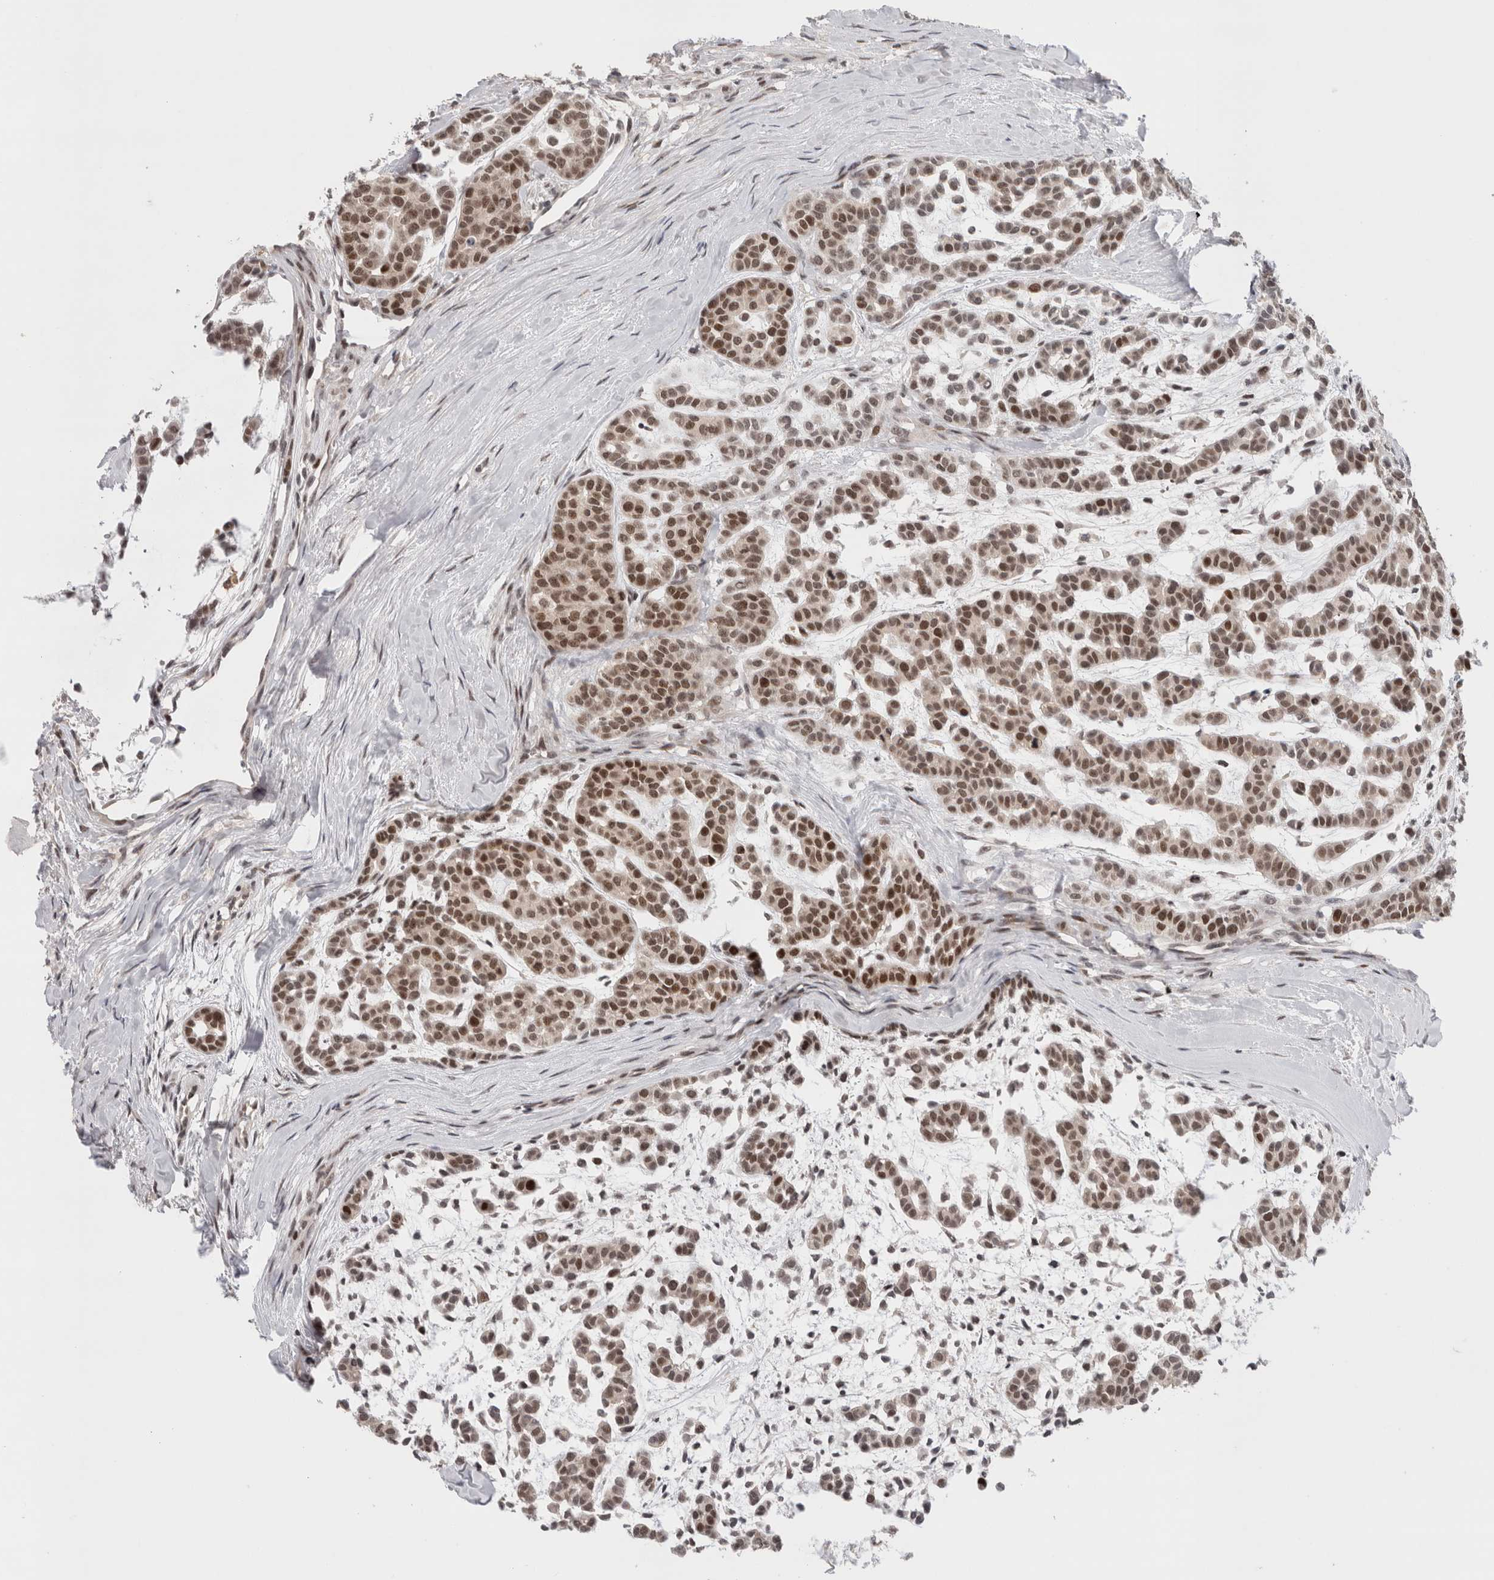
{"staining": {"intensity": "strong", "quantity": ">75%", "location": "nuclear"}, "tissue": "head and neck cancer", "cell_type": "Tumor cells", "image_type": "cancer", "snomed": [{"axis": "morphology", "description": "Adenocarcinoma, NOS"}, {"axis": "morphology", "description": "Adenoma, NOS"}, {"axis": "topography", "description": "Head-Neck"}], "caption": "Human head and neck adenoma stained for a protein (brown) demonstrates strong nuclear positive expression in about >75% of tumor cells.", "gene": "ZNF521", "patient": {"sex": "female", "age": 55}}